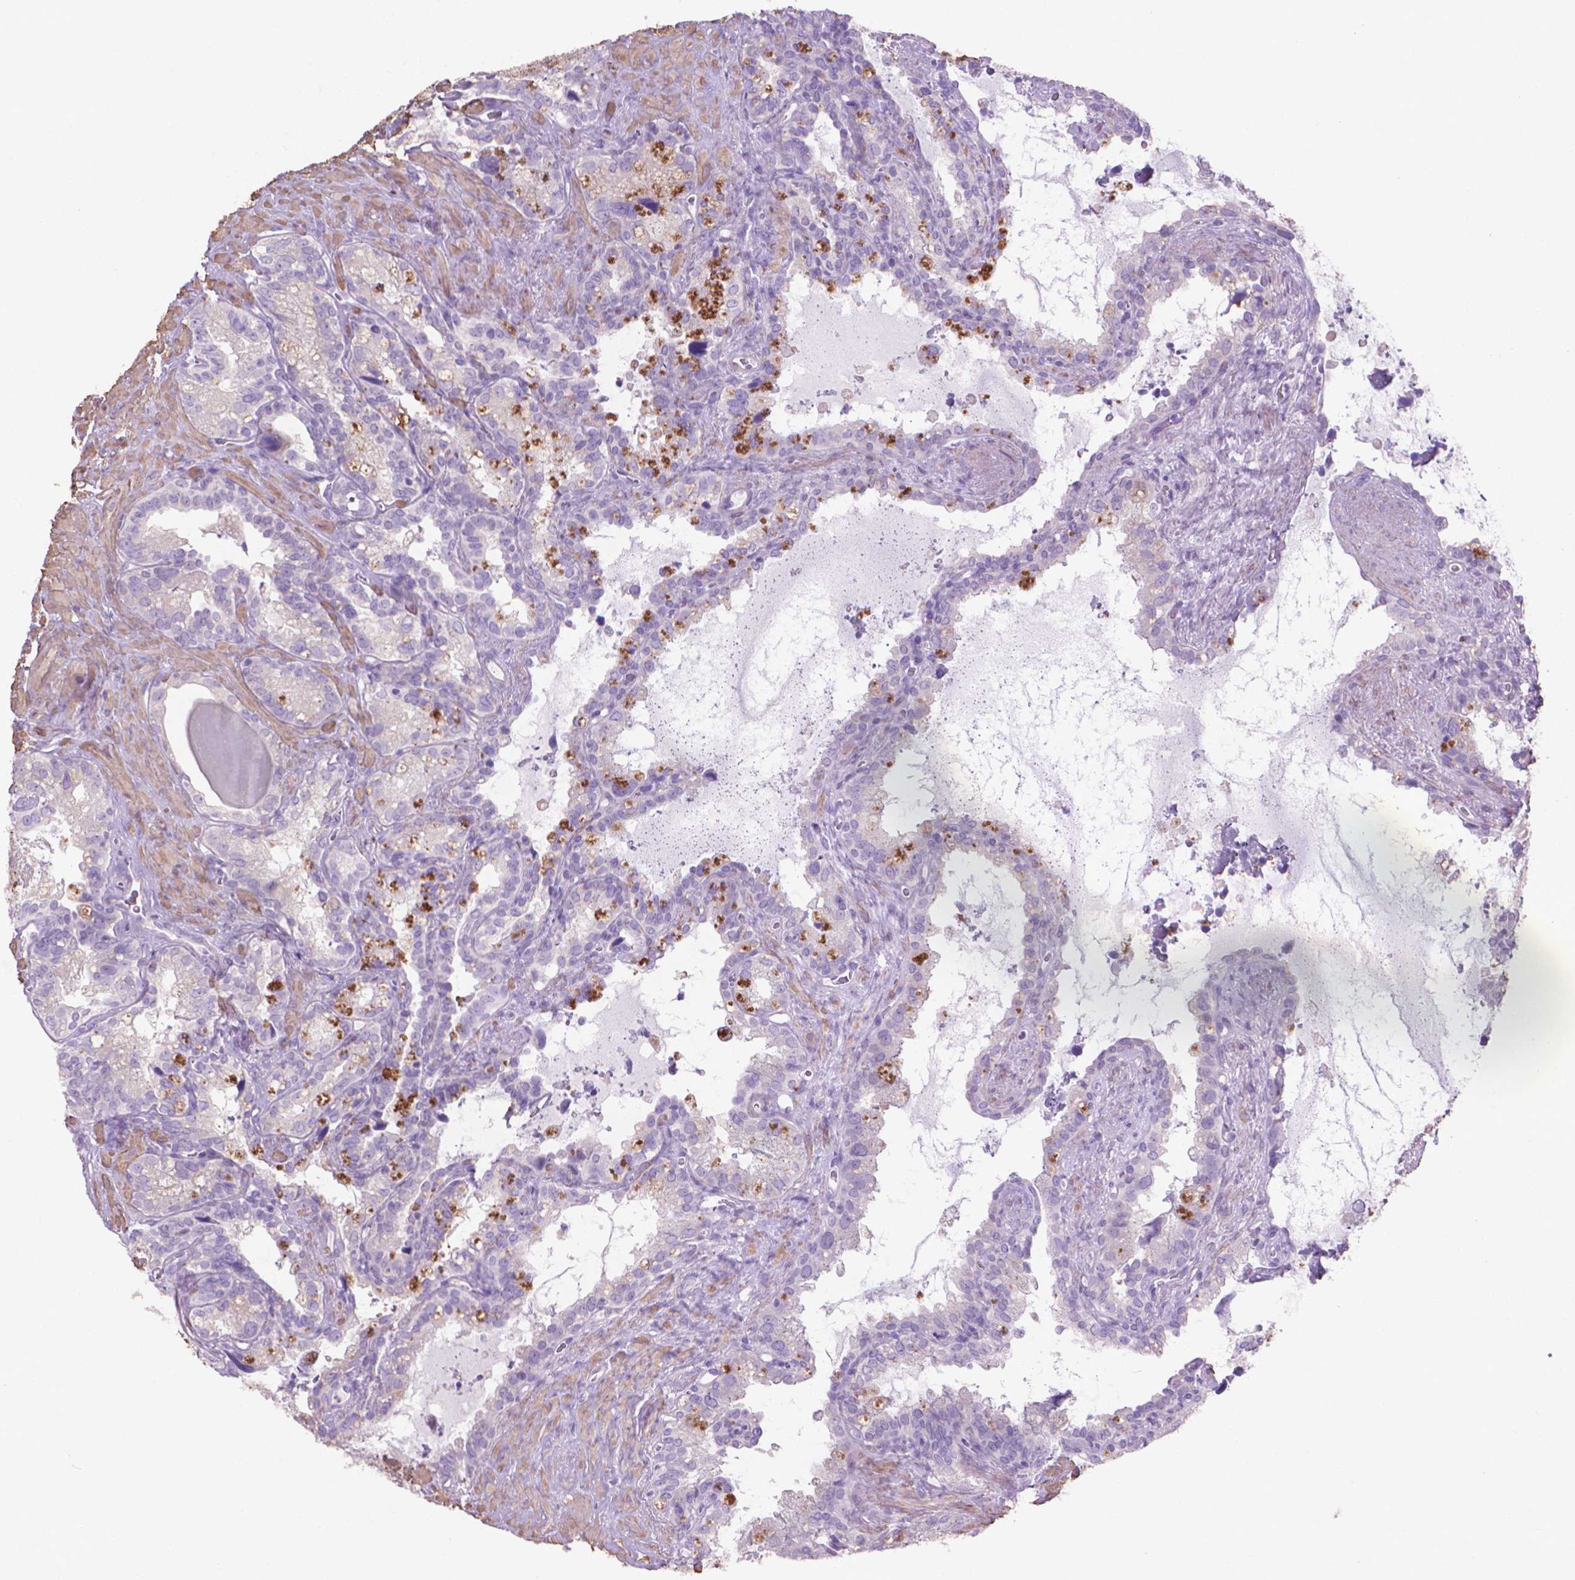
{"staining": {"intensity": "negative", "quantity": "none", "location": "none"}, "tissue": "seminal vesicle", "cell_type": "Glandular cells", "image_type": "normal", "snomed": [{"axis": "morphology", "description": "Normal tissue, NOS"}, {"axis": "topography", "description": "Seminal veicle"}], "caption": "An immunohistochemistry histopathology image of benign seminal vesicle is shown. There is no staining in glandular cells of seminal vesicle.", "gene": "AQP10", "patient": {"sex": "male", "age": 71}}